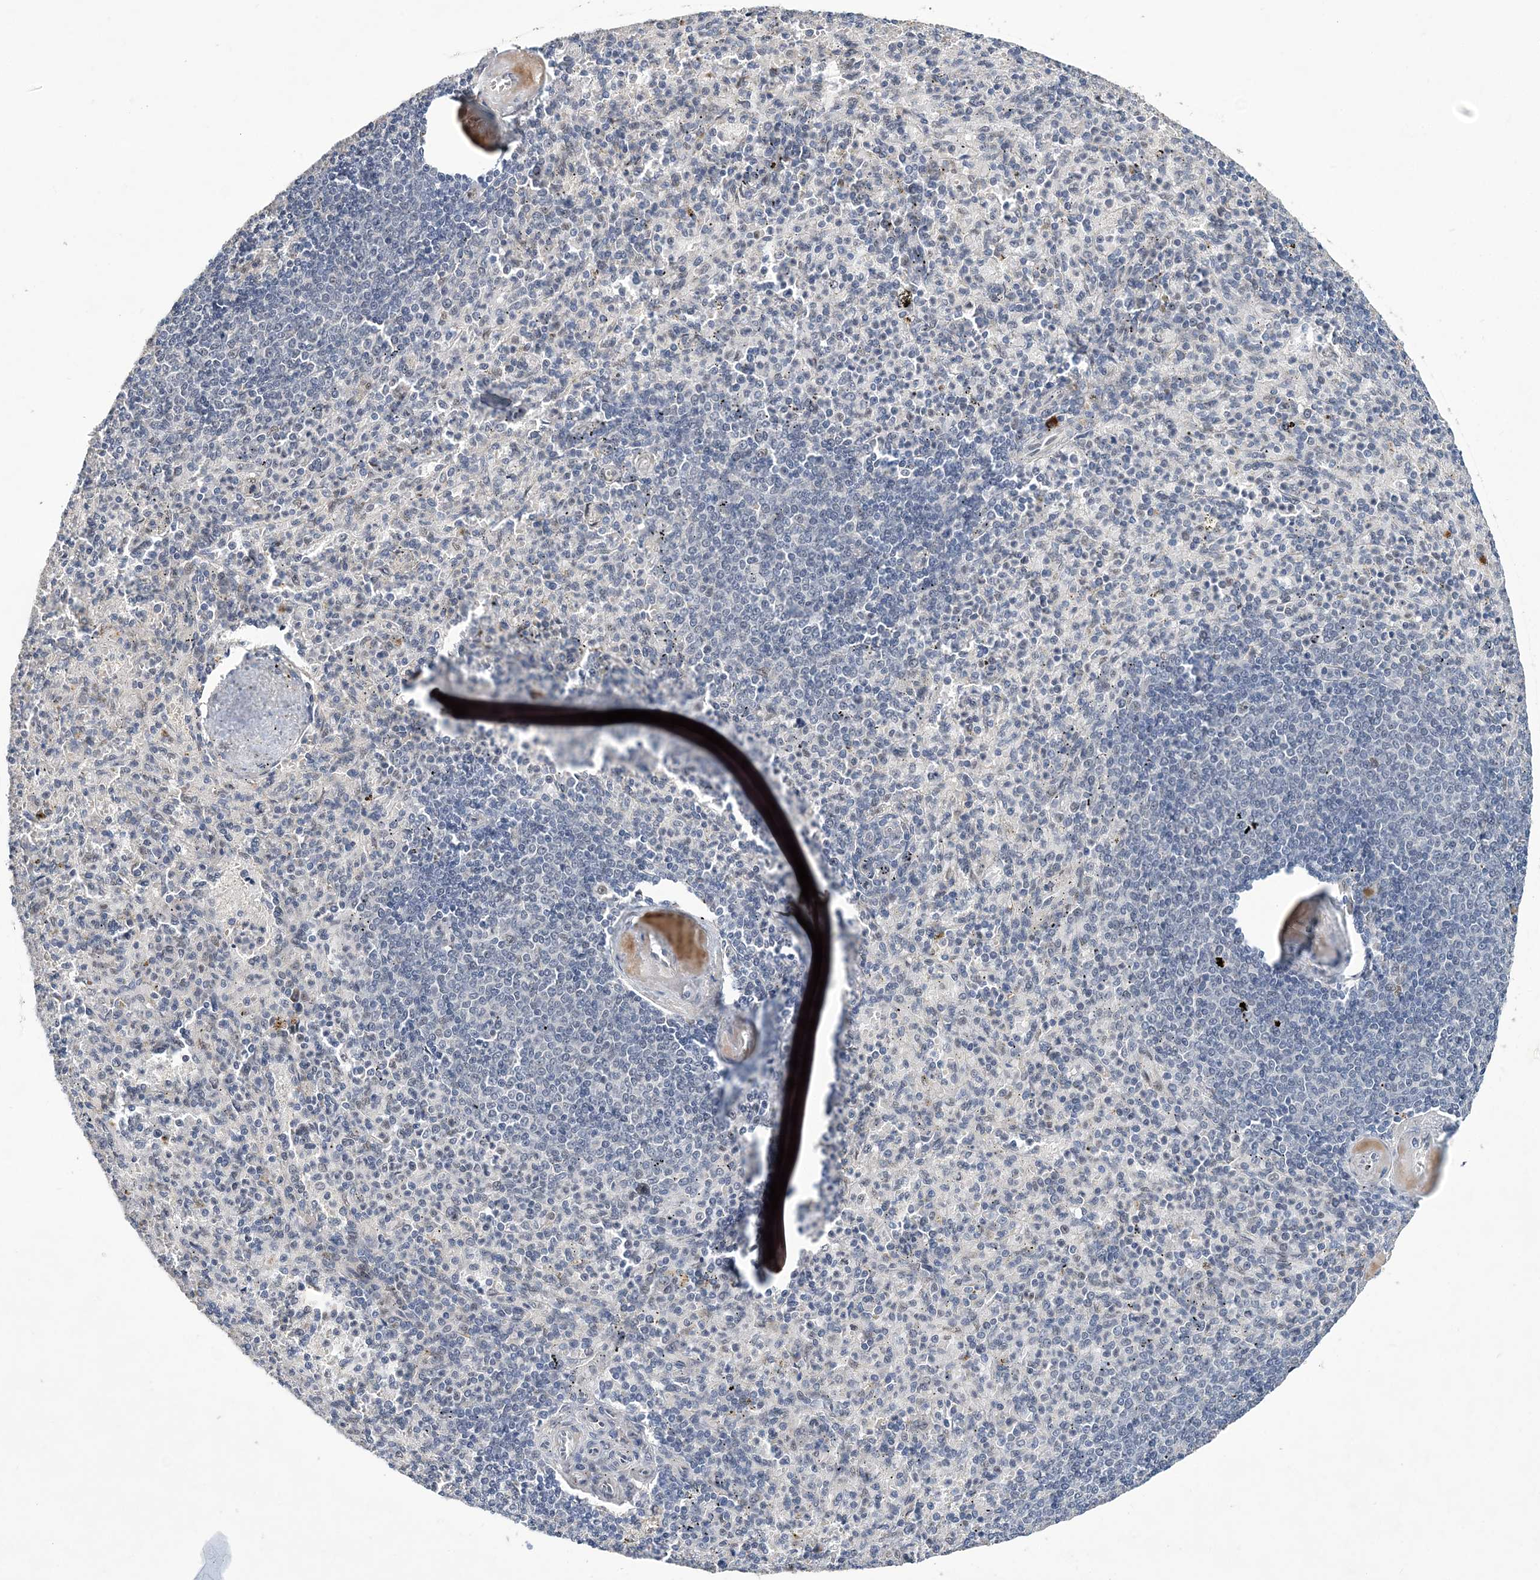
{"staining": {"intensity": "negative", "quantity": "none", "location": "none"}, "tissue": "spleen", "cell_type": "Cells in red pulp", "image_type": "normal", "snomed": [{"axis": "morphology", "description": "Normal tissue, NOS"}, {"axis": "topography", "description": "Spleen"}], "caption": "Unremarkable spleen was stained to show a protein in brown. There is no significant positivity in cells in red pulp. The staining is performed using DAB (3,3'-diaminobenzidine) brown chromogen with nuclei counter-stained in using hematoxylin.", "gene": "FAM217A", "patient": {"sex": "female", "age": 74}}